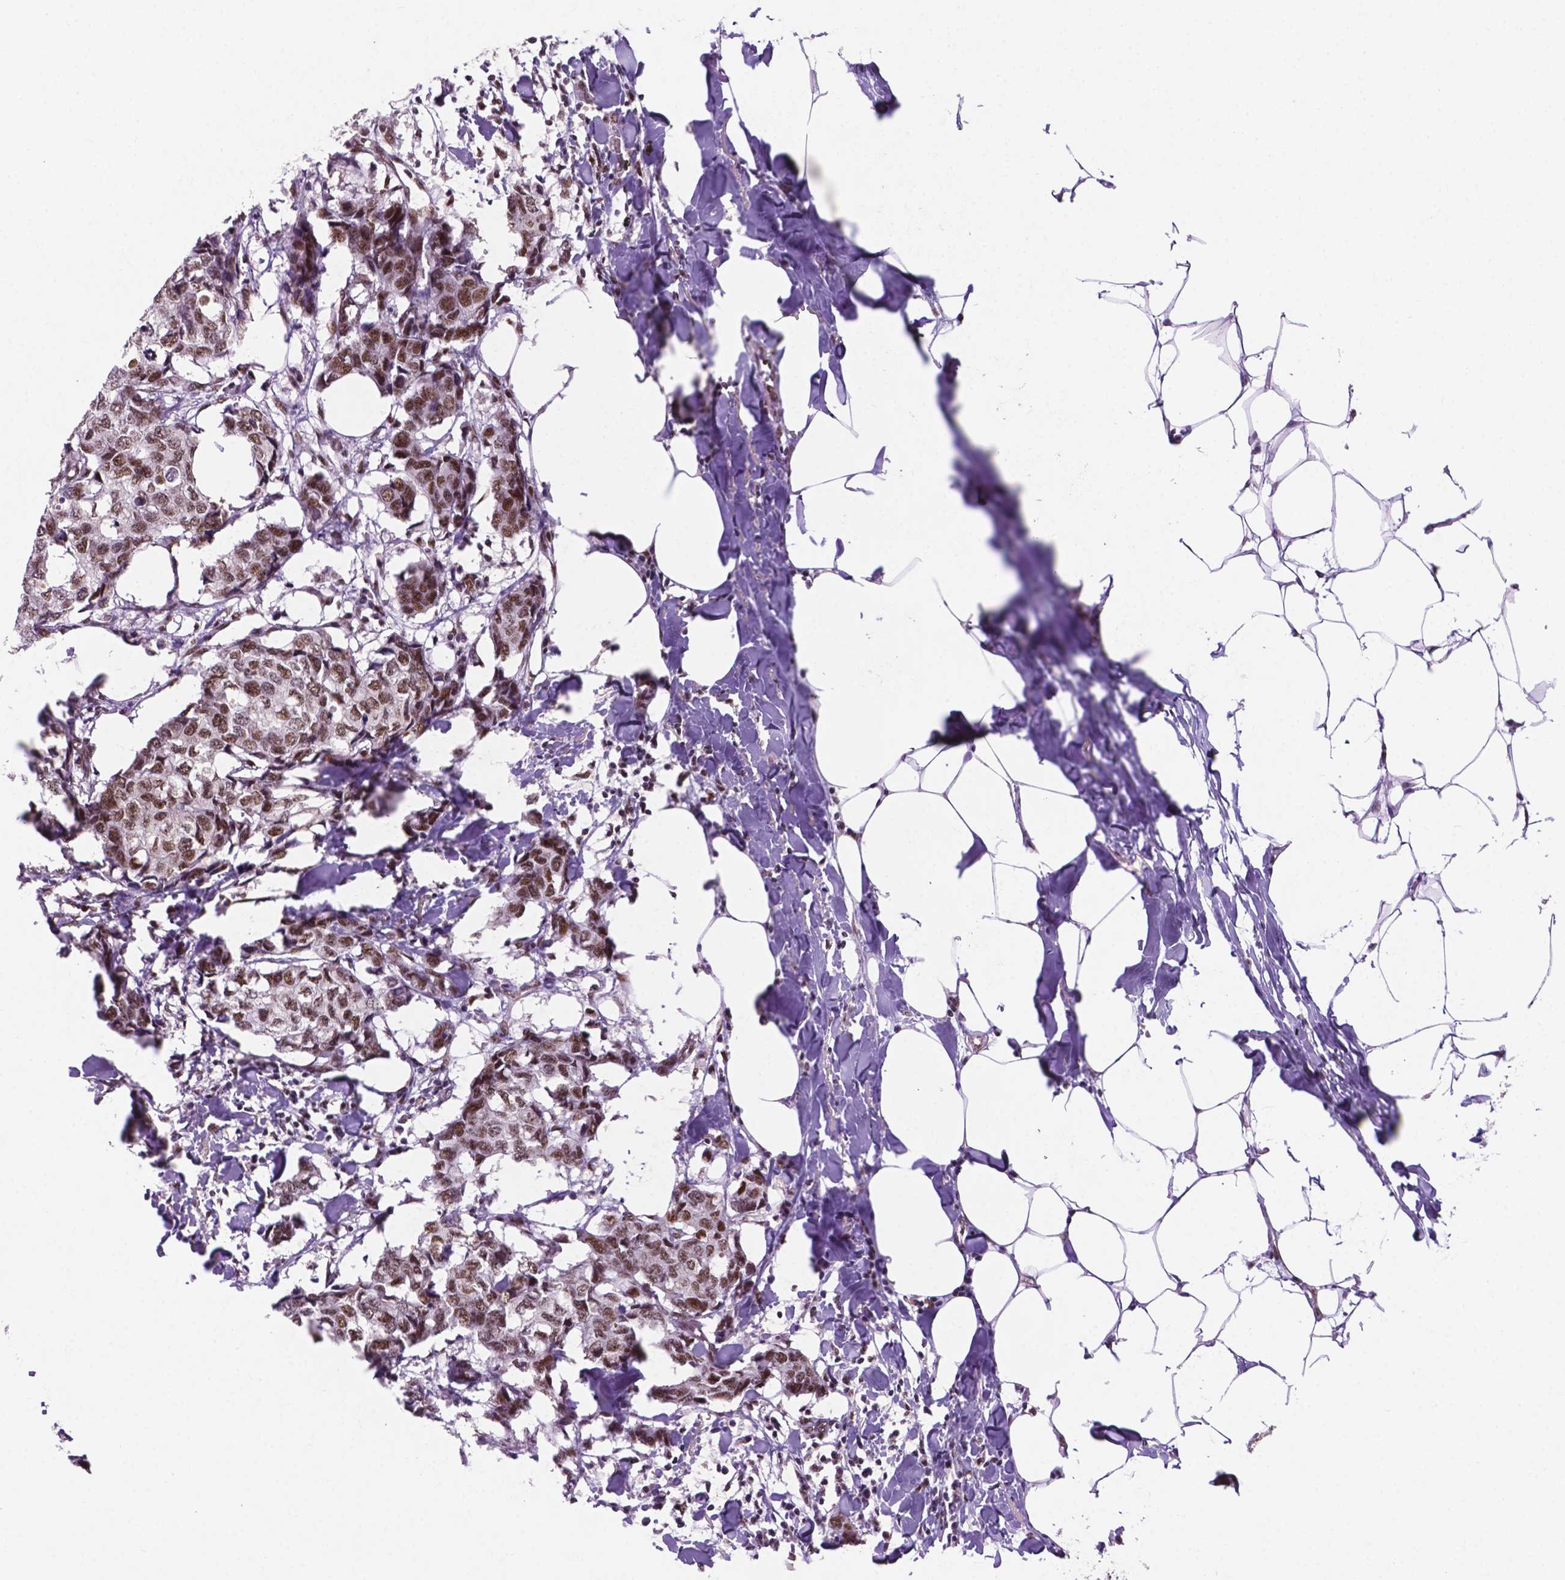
{"staining": {"intensity": "weak", "quantity": ">75%", "location": "nuclear"}, "tissue": "breast cancer", "cell_type": "Tumor cells", "image_type": "cancer", "snomed": [{"axis": "morphology", "description": "Duct carcinoma"}, {"axis": "topography", "description": "Breast"}], "caption": "Breast invasive ductal carcinoma tissue shows weak nuclear expression in about >75% of tumor cells, visualized by immunohistochemistry.", "gene": "MLH1", "patient": {"sex": "female", "age": 27}}